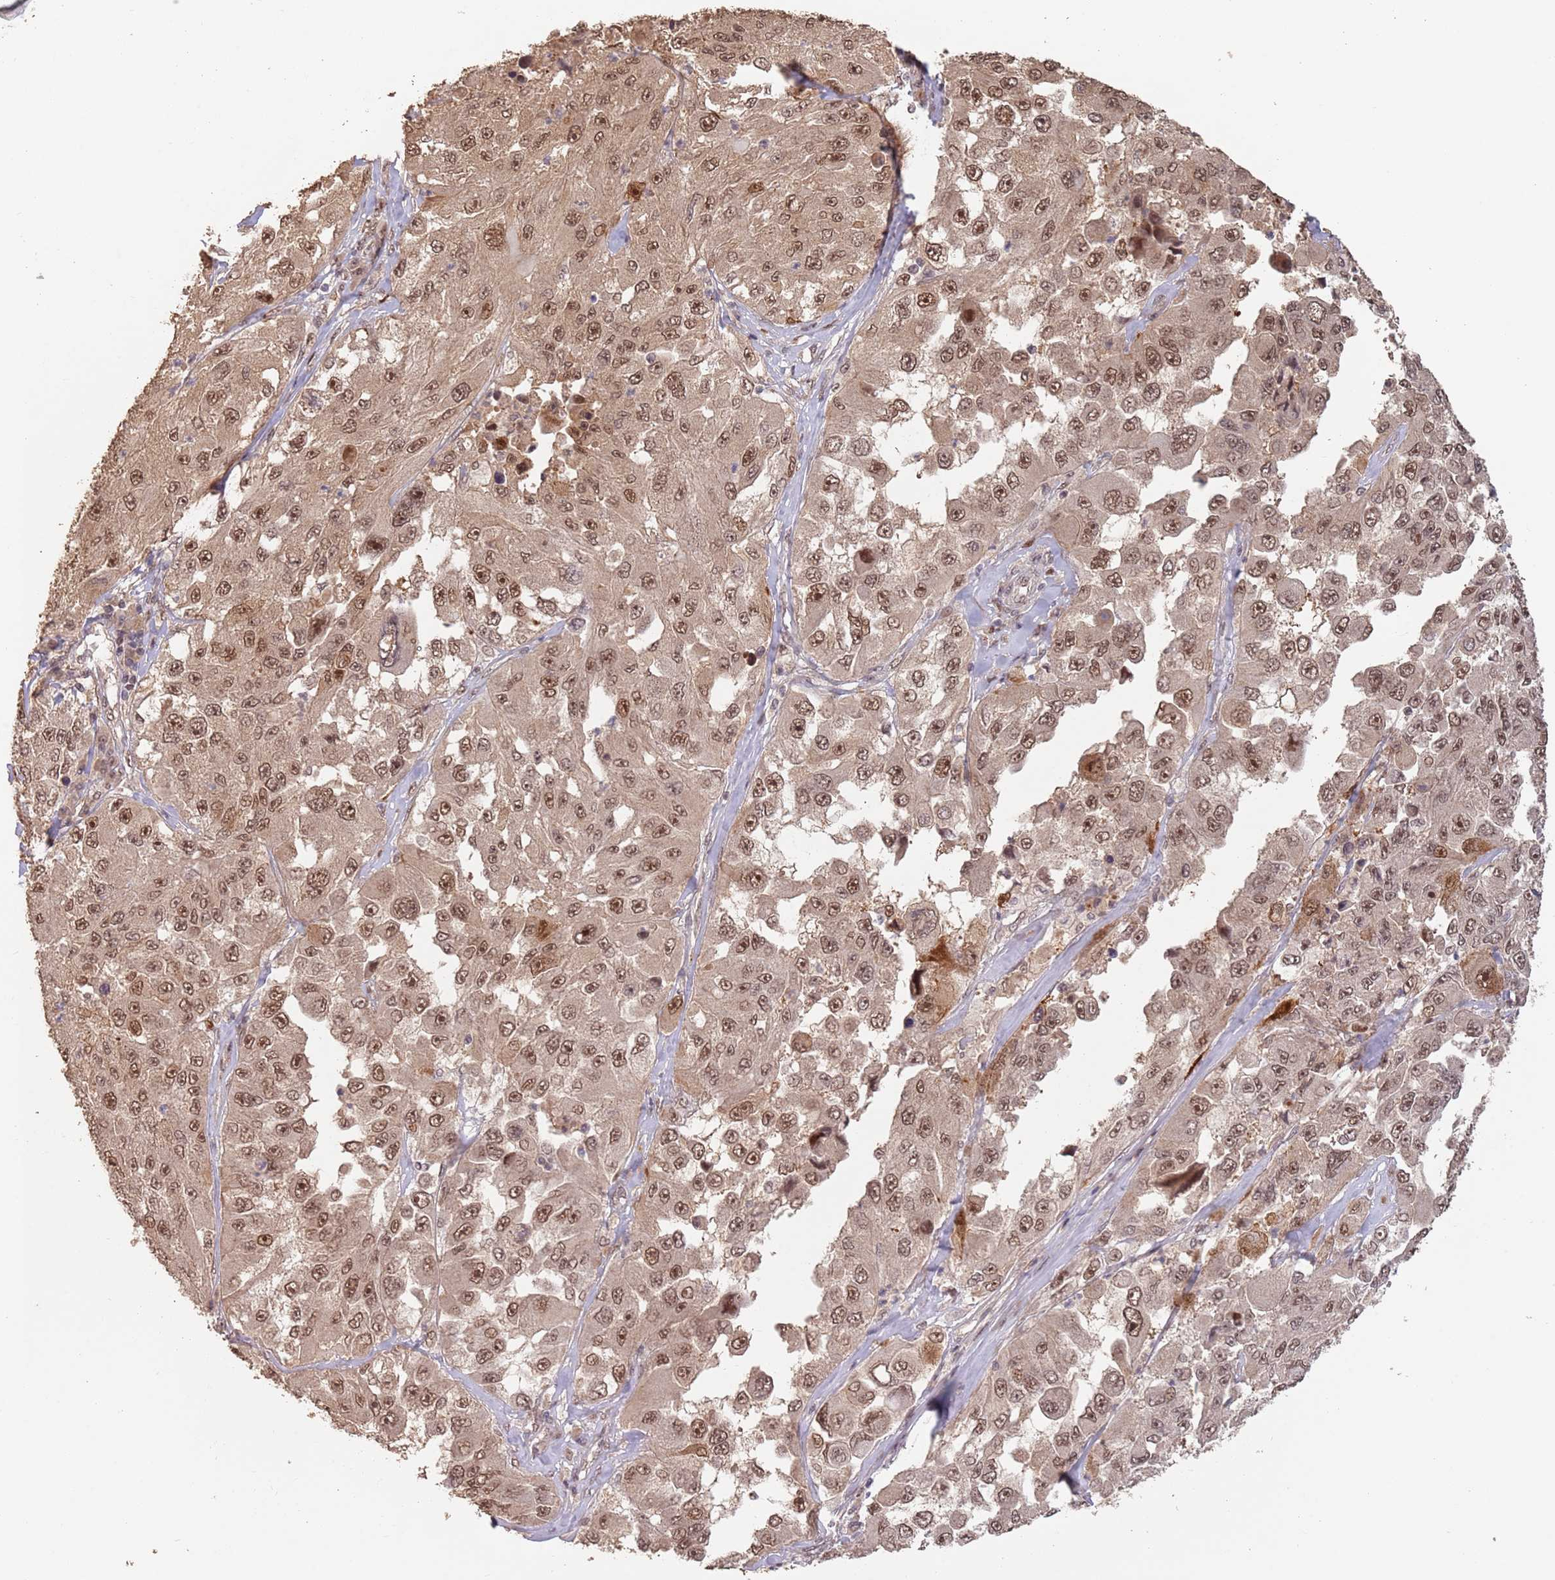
{"staining": {"intensity": "moderate", "quantity": ">75%", "location": "cytoplasmic/membranous,nuclear"}, "tissue": "melanoma", "cell_type": "Tumor cells", "image_type": "cancer", "snomed": [{"axis": "morphology", "description": "Malignant melanoma, Metastatic site"}, {"axis": "topography", "description": "Lymph node"}], "caption": "Protein staining displays moderate cytoplasmic/membranous and nuclear staining in approximately >75% of tumor cells in malignant melanoma (metastatic site).", "gene": "RFXANK", "patient": {"sex": "male", "age": 62}}